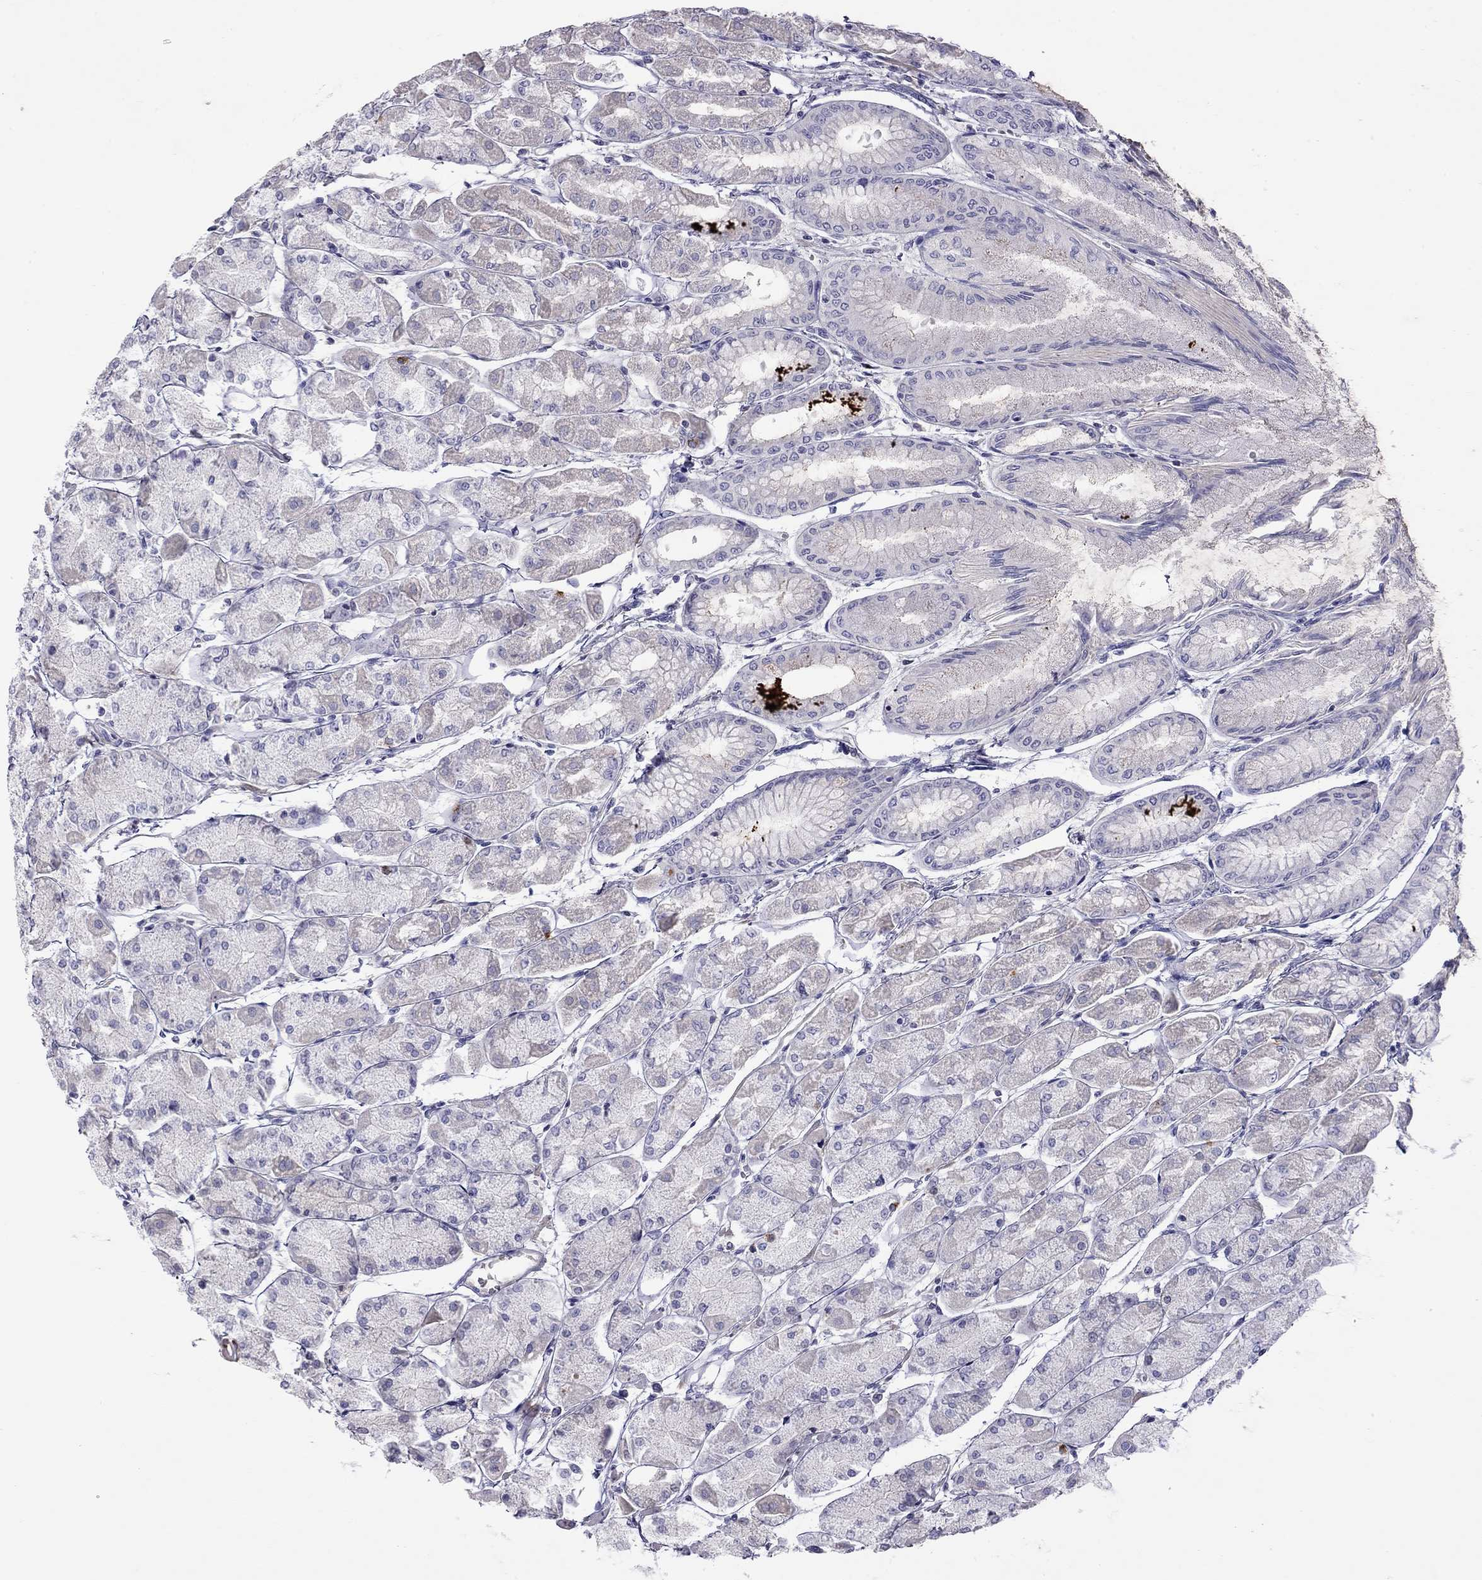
{"staining": {"intensity": "negative", "quantity": "none", "location": "none"}, "tissue": "stomach", "cell_type": "Glandular cells", "image_type": "normal", "snomed": [{"axis": "morphology", "description": "Normal tissue, NOS"}, {"axis": "topography", "description": "Stomach, upper"}], "caption": "This histopathology image is of normal stomach stained with immunohistochemistry (IHC) to label a protein in brown with the nuclei are counter-stained blue. There is no expression in glandular cells. (IHC, brightfield microscopy, high magnification).", "gene": "CPNE4", "patient": {"sex": "male", "age": 60}}